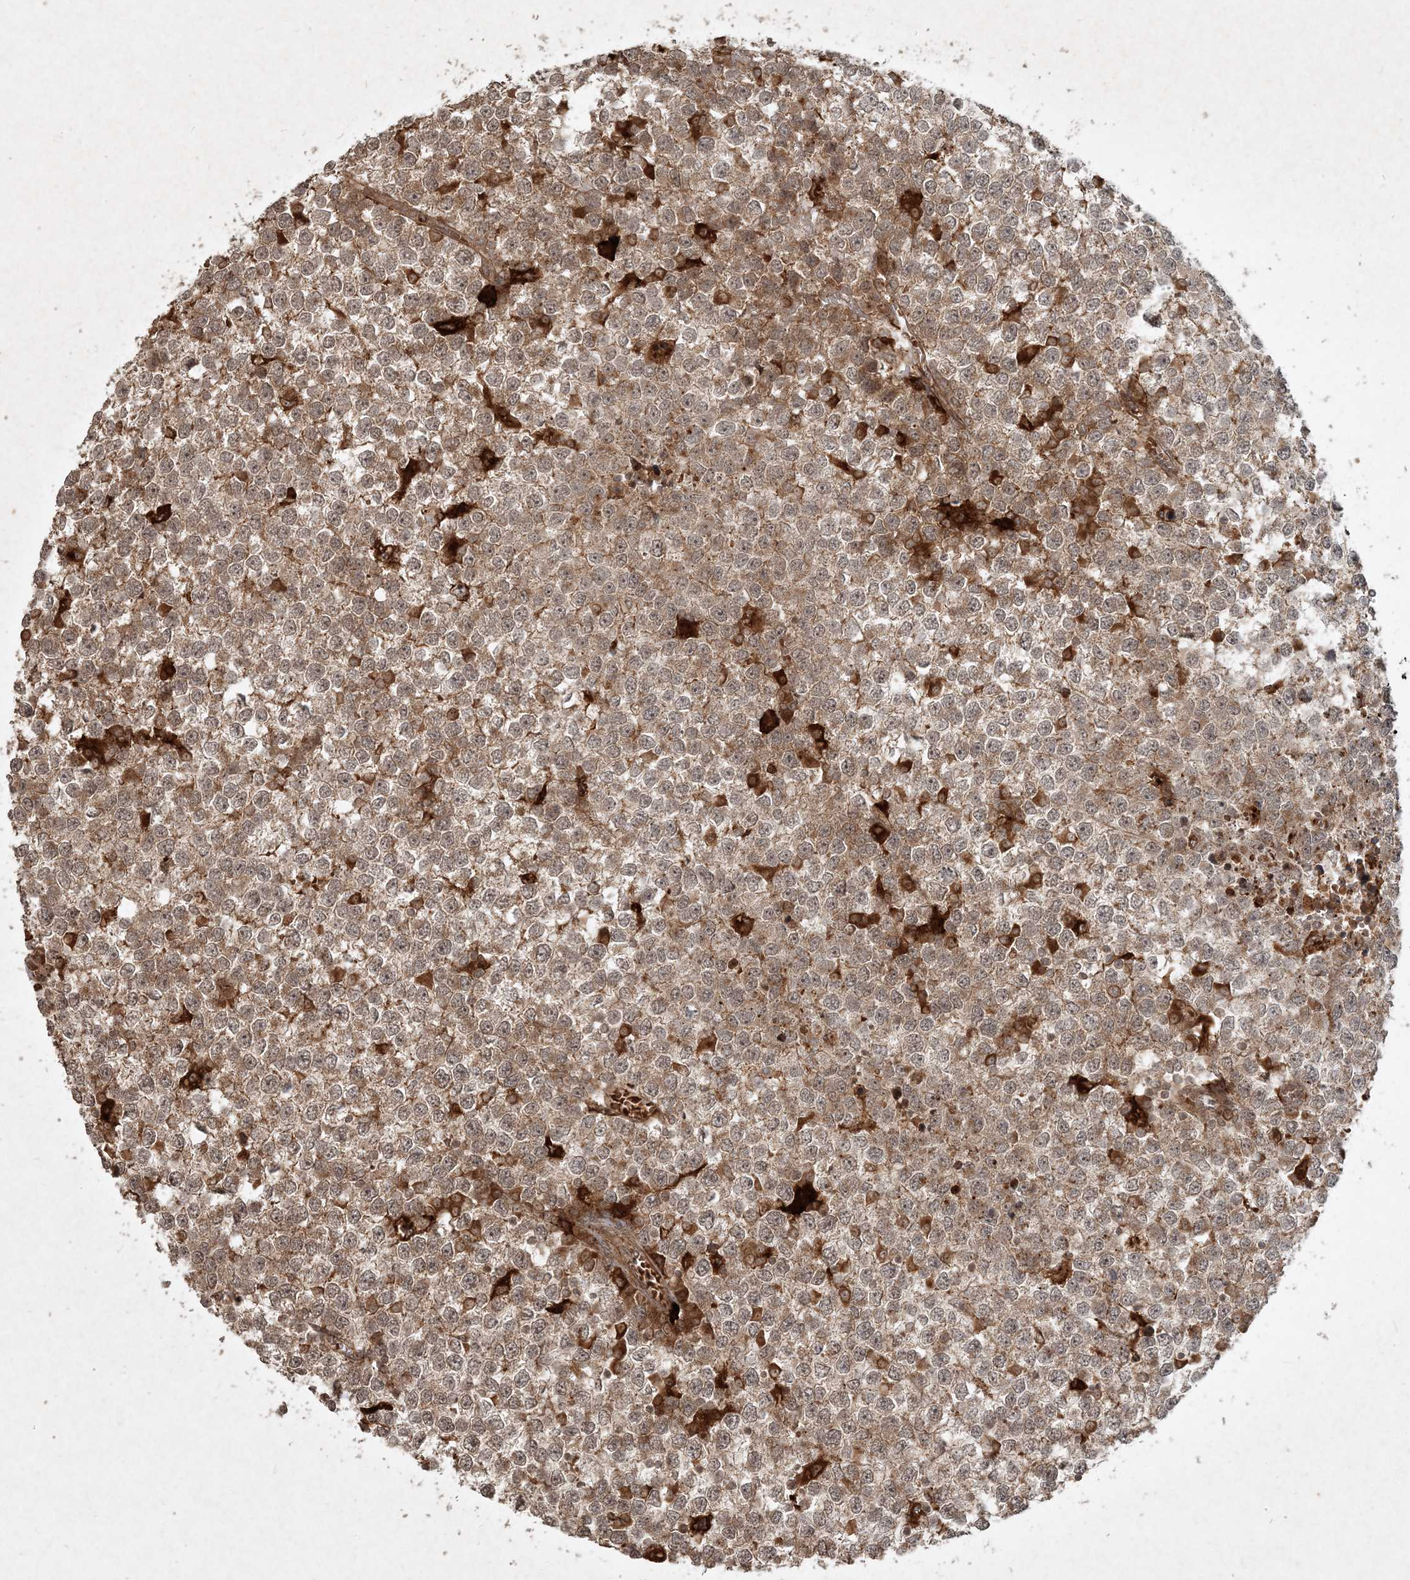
{"staining": {"intensity": "weak", "quantity": ">75%", "location": "cytoplasmic/membranous"}, "tissue": "testis cancer", "cell_type": "Tumor cells", "image_type": "cancer", "snomed": [{"axis": "morphology", "description": "Seminoma, NOS"}, {"axis": "topography", "description": "Testis"}], "caption": "Immunohistochemistry (IHC) of human testis seminoma demonstrates low levels of weak cytoplasmic/membranous staining in about >75% of tumor cells.", "gene": "NARS1", "patient": {"sex": "male", "age": 65}}